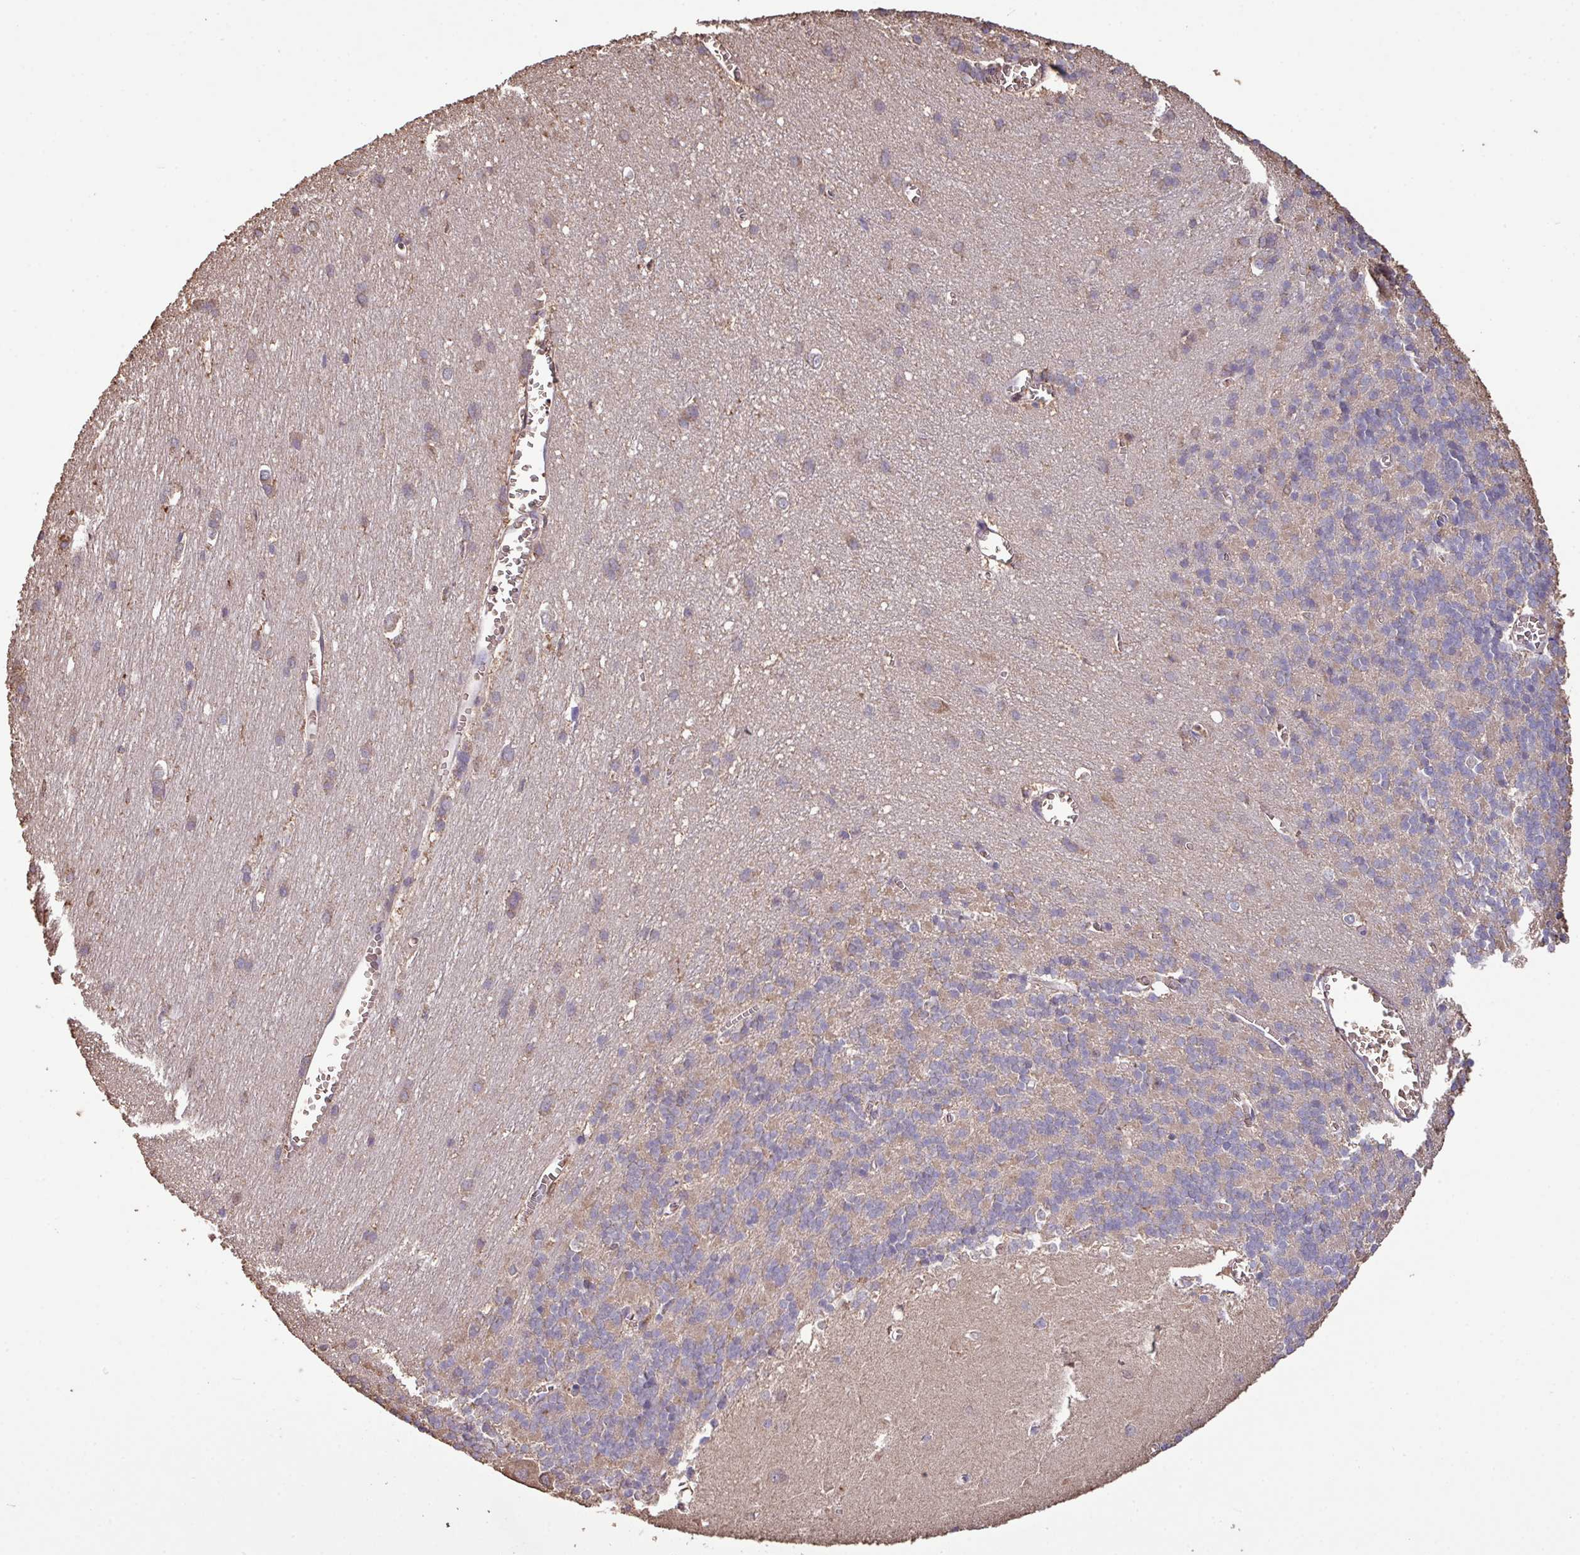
{"staining": {"intensity": "negative", "quantity": "none", "location": "none"}, "tissue": "cerebellum", "cell_type": "Cells in granular layer", "image_type": "normal", "snomed": [{"axis": "morphology", "description": "Normal tissue, NOS"}, {"axis": "topography", "description": "Cerebellum"}], "caption": "Immunohistochemistry histopathology image of unremarkable human cerebellum stained for a protein (brown), which exhibits no positivity in cells in granular layer.", "gene": "CAMK2A", "patient": {"sex": "male", "age": 37}}